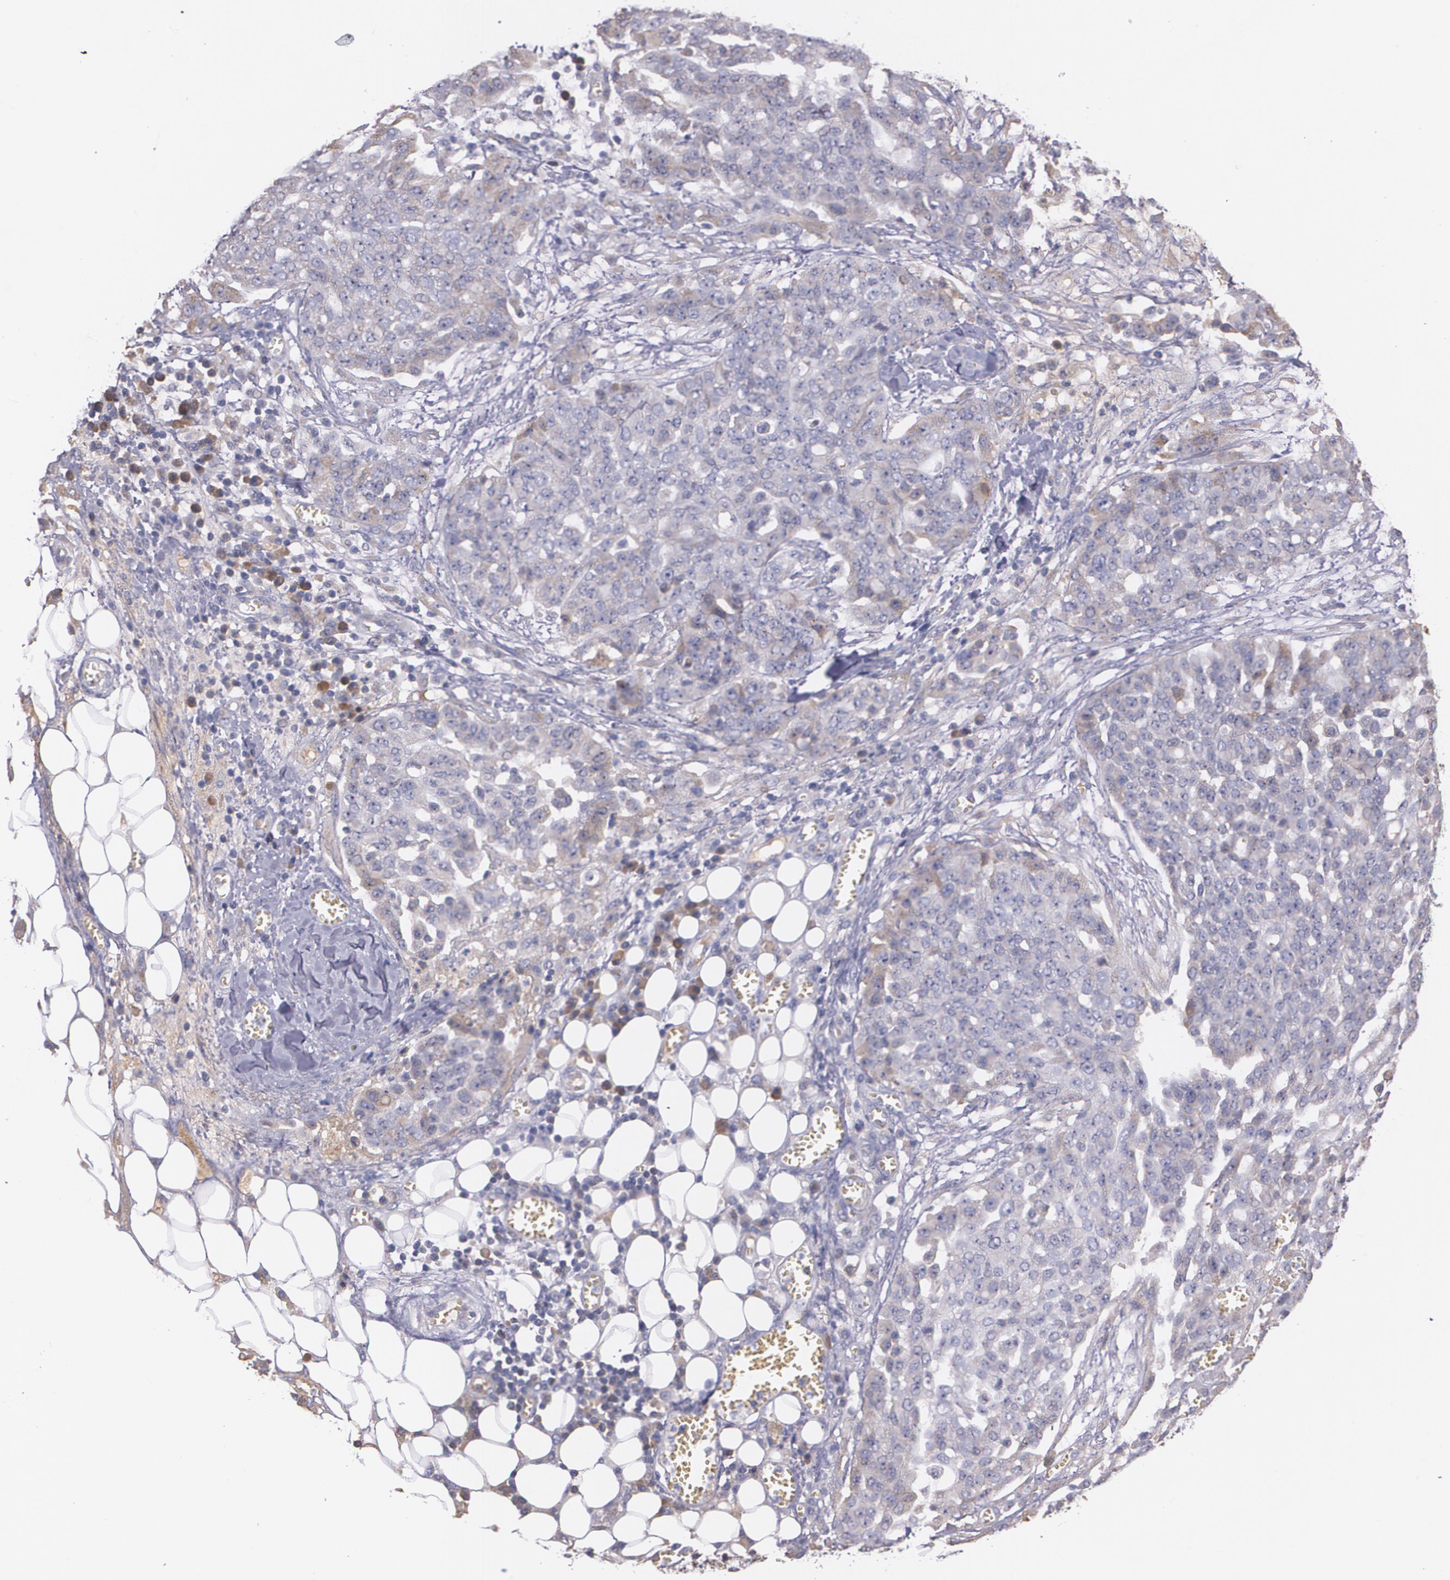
{"staining": {"intensity": "weak", "quantity": "<25%", "location": "cytoplasmic/membranous"}, "tissue": "ovarian cancer", "cell_type": "Tumor cells", "image_type": "cancer", "snomed": [{"axis": "morphology", "description": "Cystadenocarcinoma, serous, NOS"}, {"axis": "topography", "description": "Soft tissue"}, {"axis": "topography", "description": "Ovary"}], "caption": "Tumor cells are negative for brown protein staining in ovarian cancer (serous cystadenocarcinoma).", "gene": "AMBP", "patient": {"sex": "female", "age": 57}}